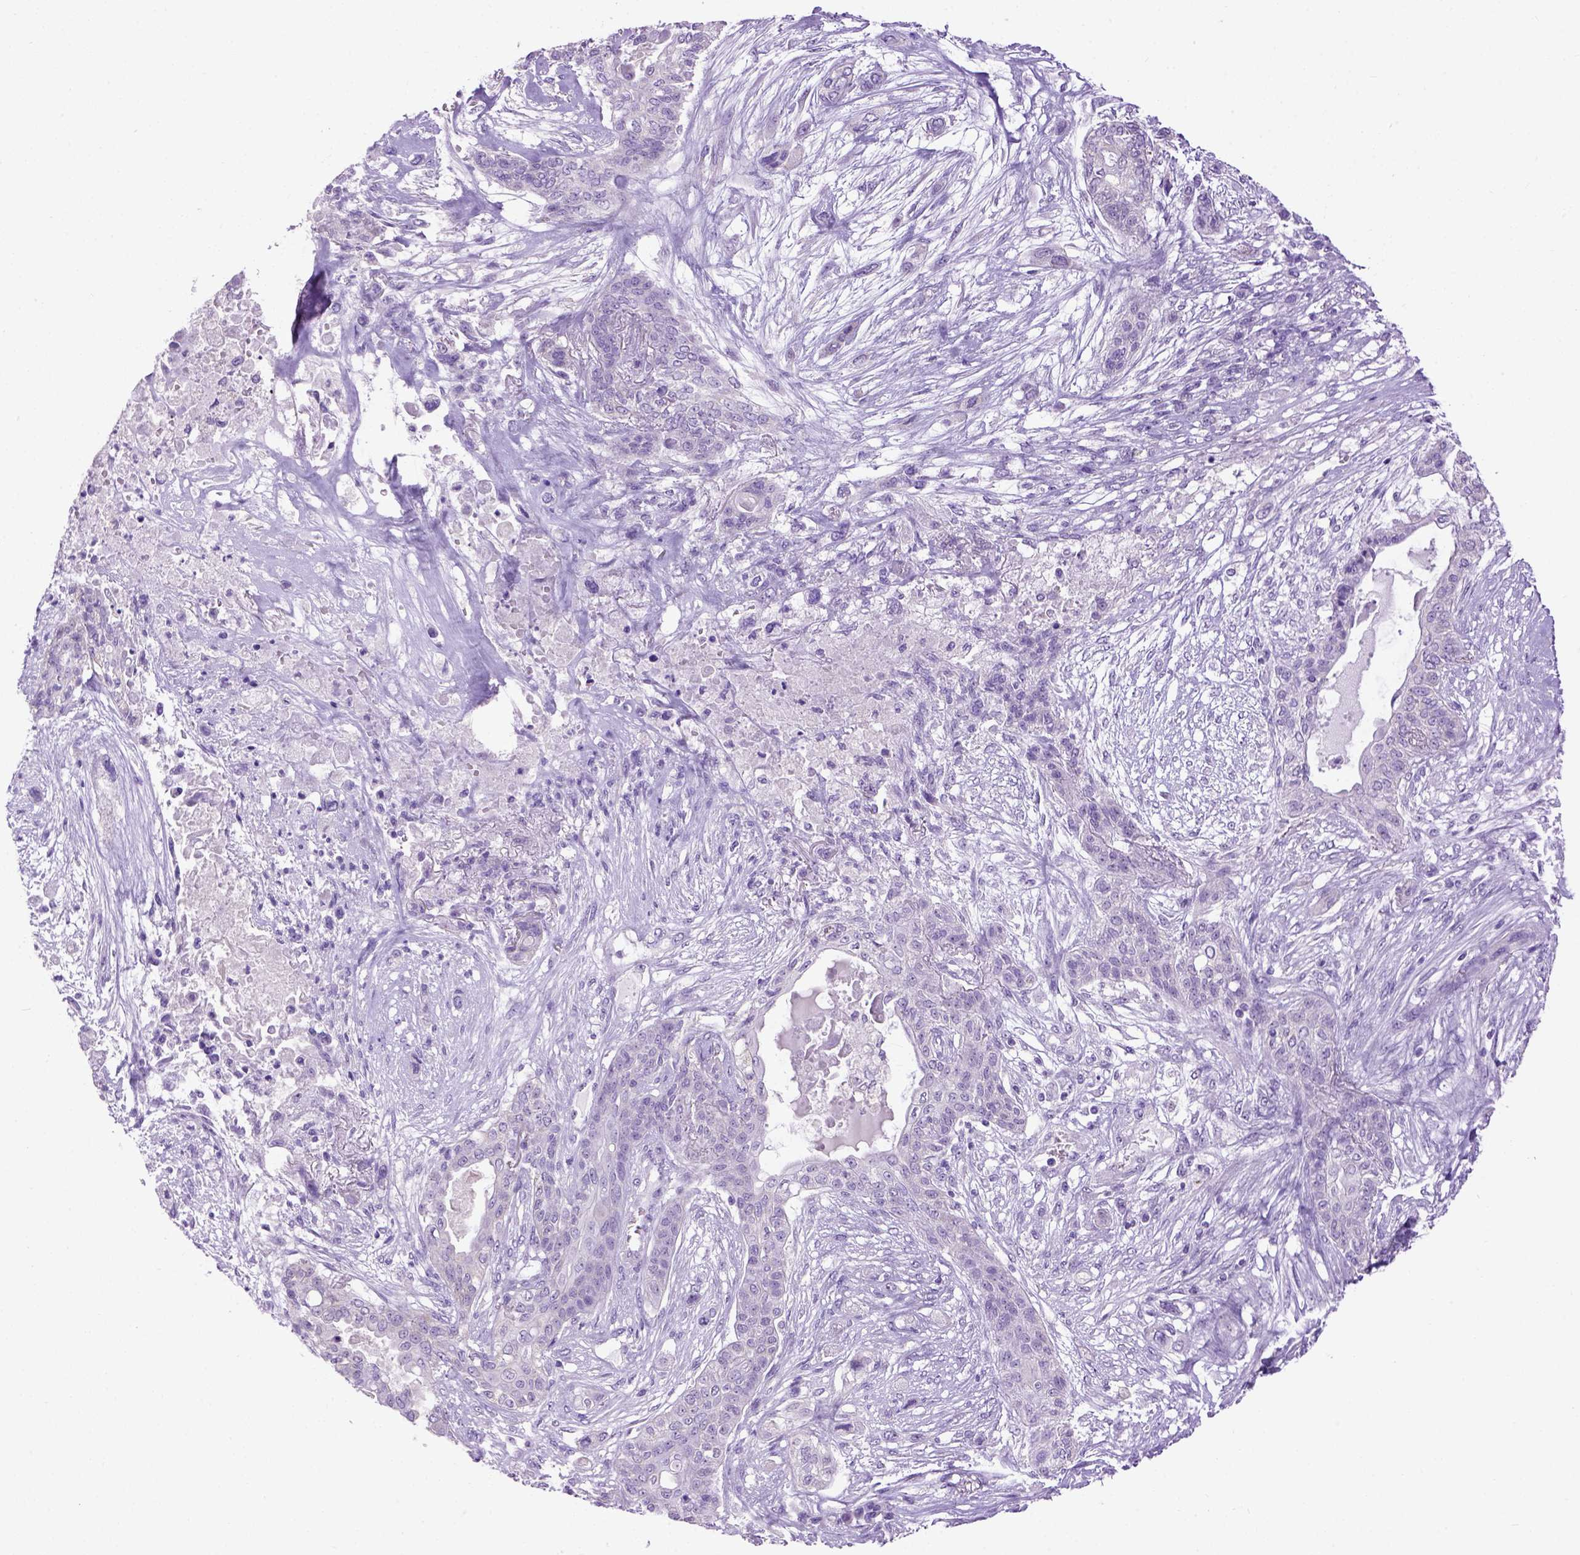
{"staining": {"intensity": "negative", "quantity": "none", "location": "none"}, "tissue": "lung cancer", "cell_type": "Tumor cells", "image_type": "cancer", "snomed": [{"axis": "morphology", "description": "Squamous cell carcinoma, NOS"}, {"axis": "topography", "description": "Lung"}], "caption": "There is no significant expression in tumor cells of lung squamous cell carcinoma. (Brightfield microscopy of DAB IHC at high magnification).", "gene": "UTP4", "patient": {"sex": "female", "age": 70}}